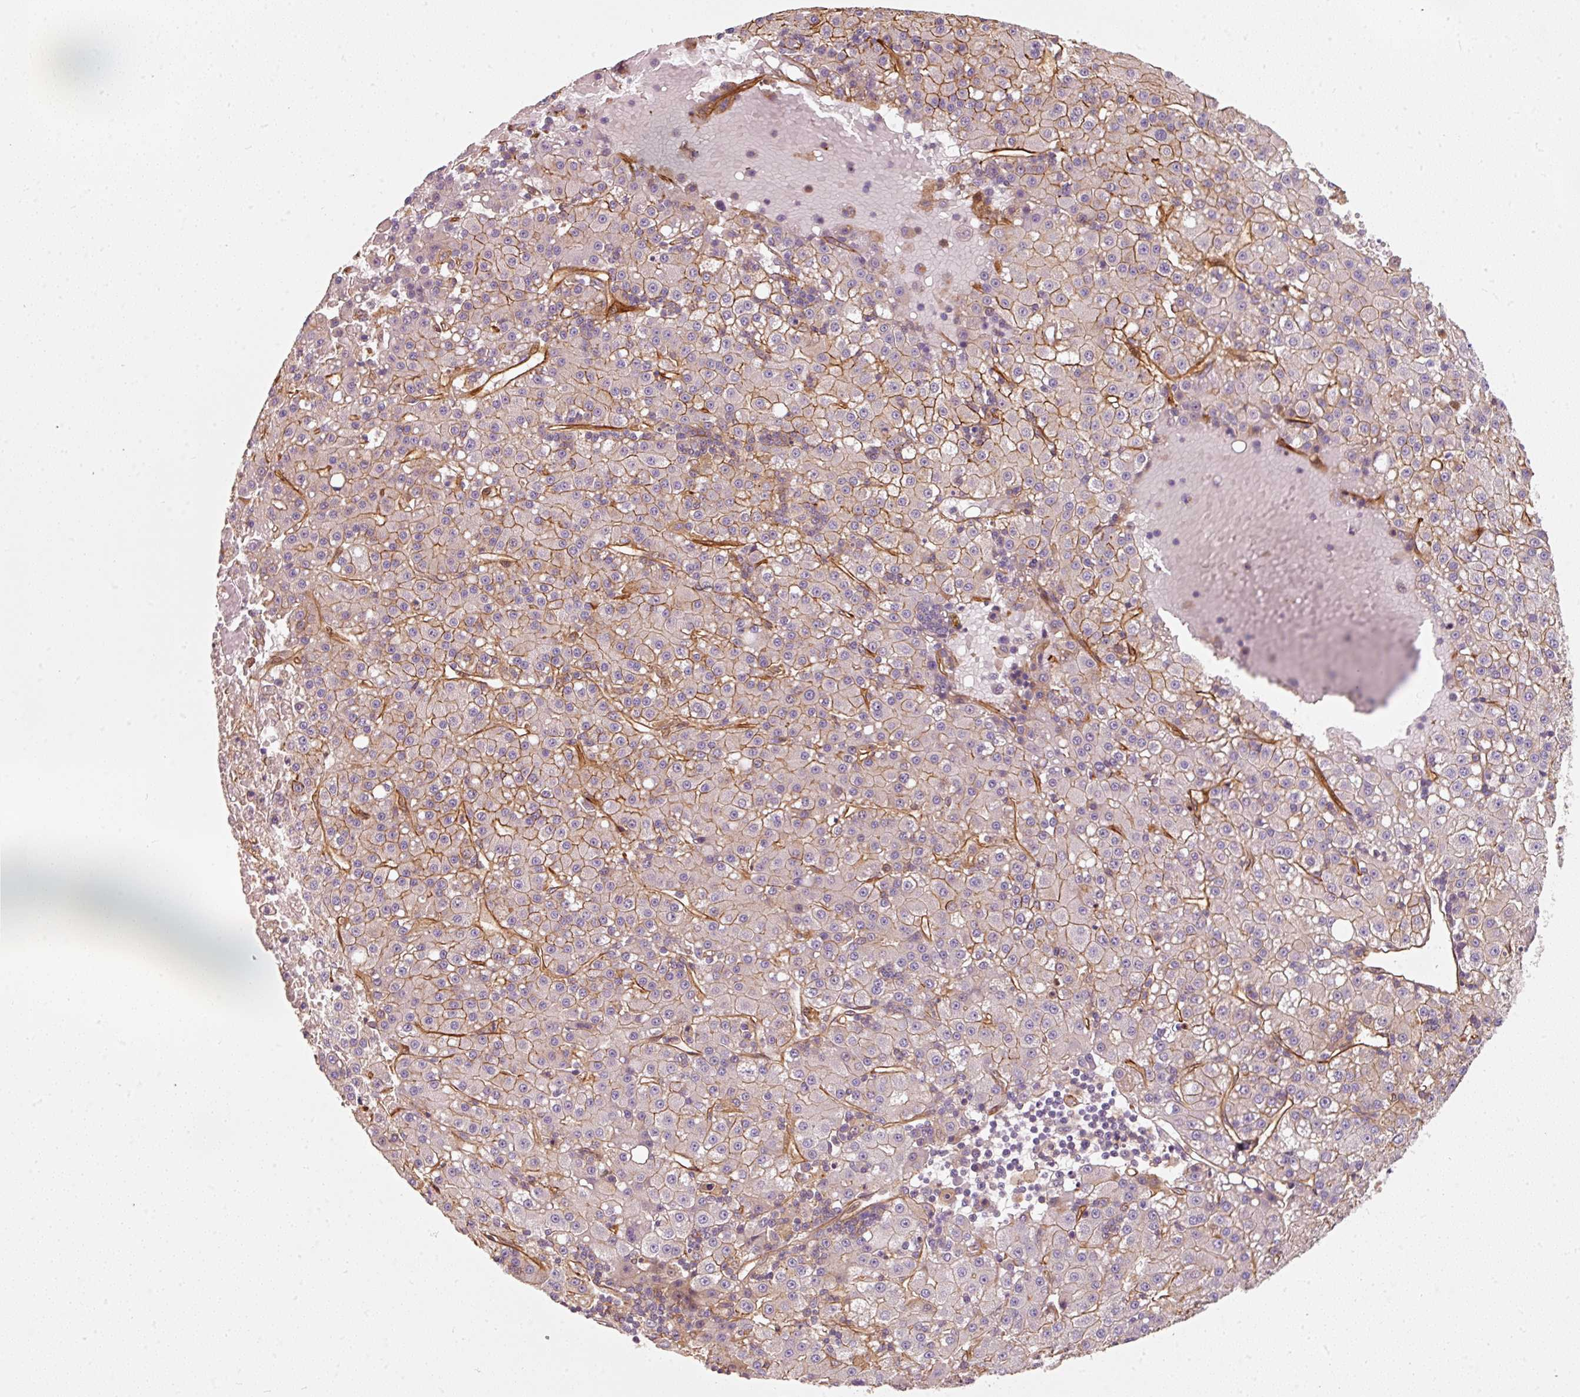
{"staining": {"intensity": "moderate", "quantity": "25%-75%", "location": "cytoplasmic/membranous"}, "tissue": "liver cancer", "cell_type": "Tumor cells", "image_type": "cancer", "snomed": [{"axis": "morphology", "description": "Carcinoma, Hepatocellular, NOS"}, {"axis": "topography", "description": "Liver"}], "caption": "This is a histology image of immunohistochemistry (IHC) staining of hepatocellular carcinoma (liver), which shows moderate expression in the cytoplasmic/membranous of tumor cells.", "gene": "IQGAP2", "patient": {"sex": "male", "age": 76}}